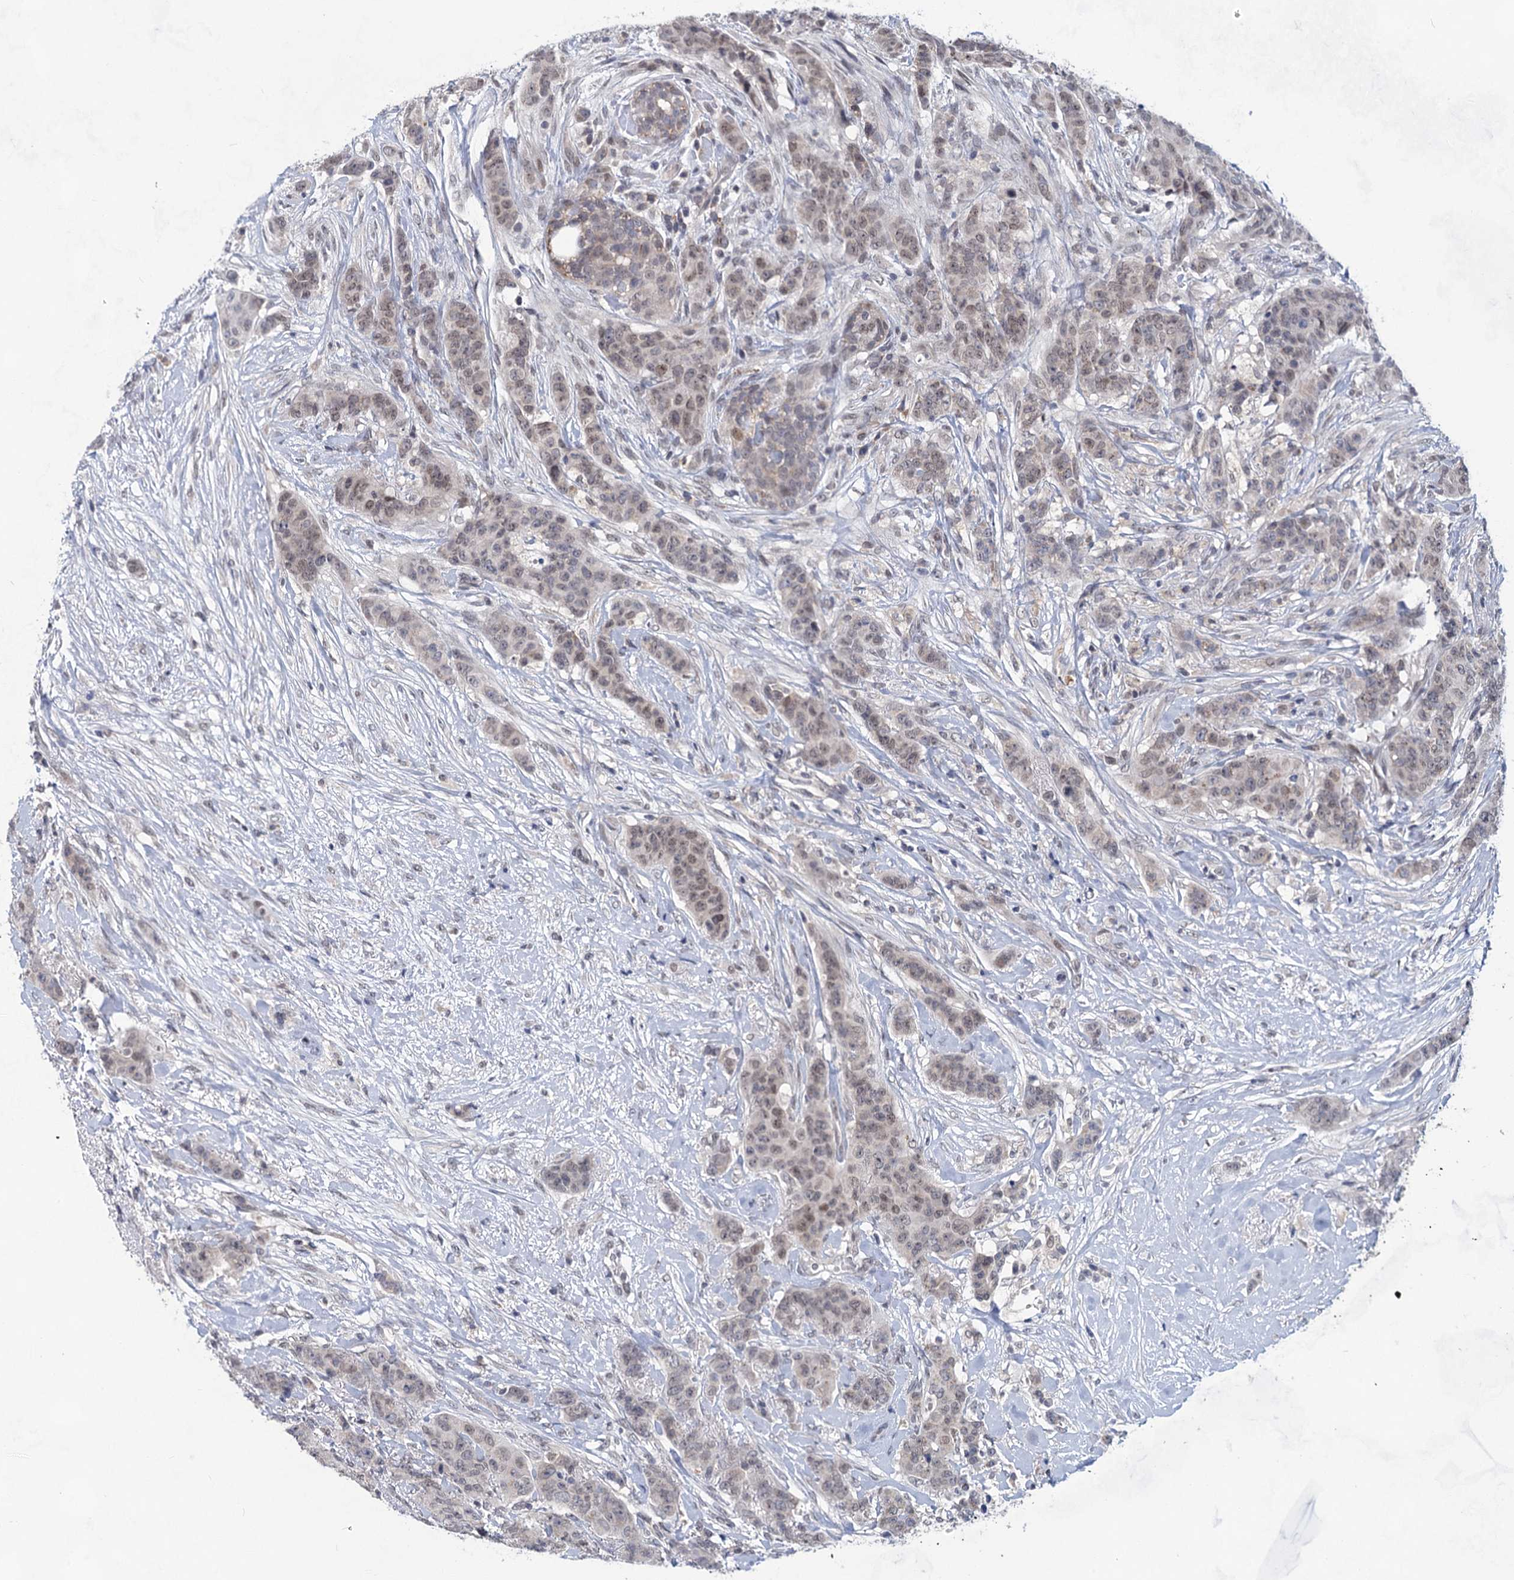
{"staining": {"intensity": "negative", "quantity": "none", "location": "none"}, "tissue": "breast cancer", "cell_type": "Tumor cells", "image_type": "cancer", "snomed": [{"axis": "morphology", "description": "Duct carcinoma"}, {"axis": "topography", "description": "Breast"}], "caption": "A photomicrograph of intraductal carcinoma (breast) stained for a protein reveals no brown staining in tumor cells.", "gene": "TTC17", "patient": {"sex": "female", "age": 40}}